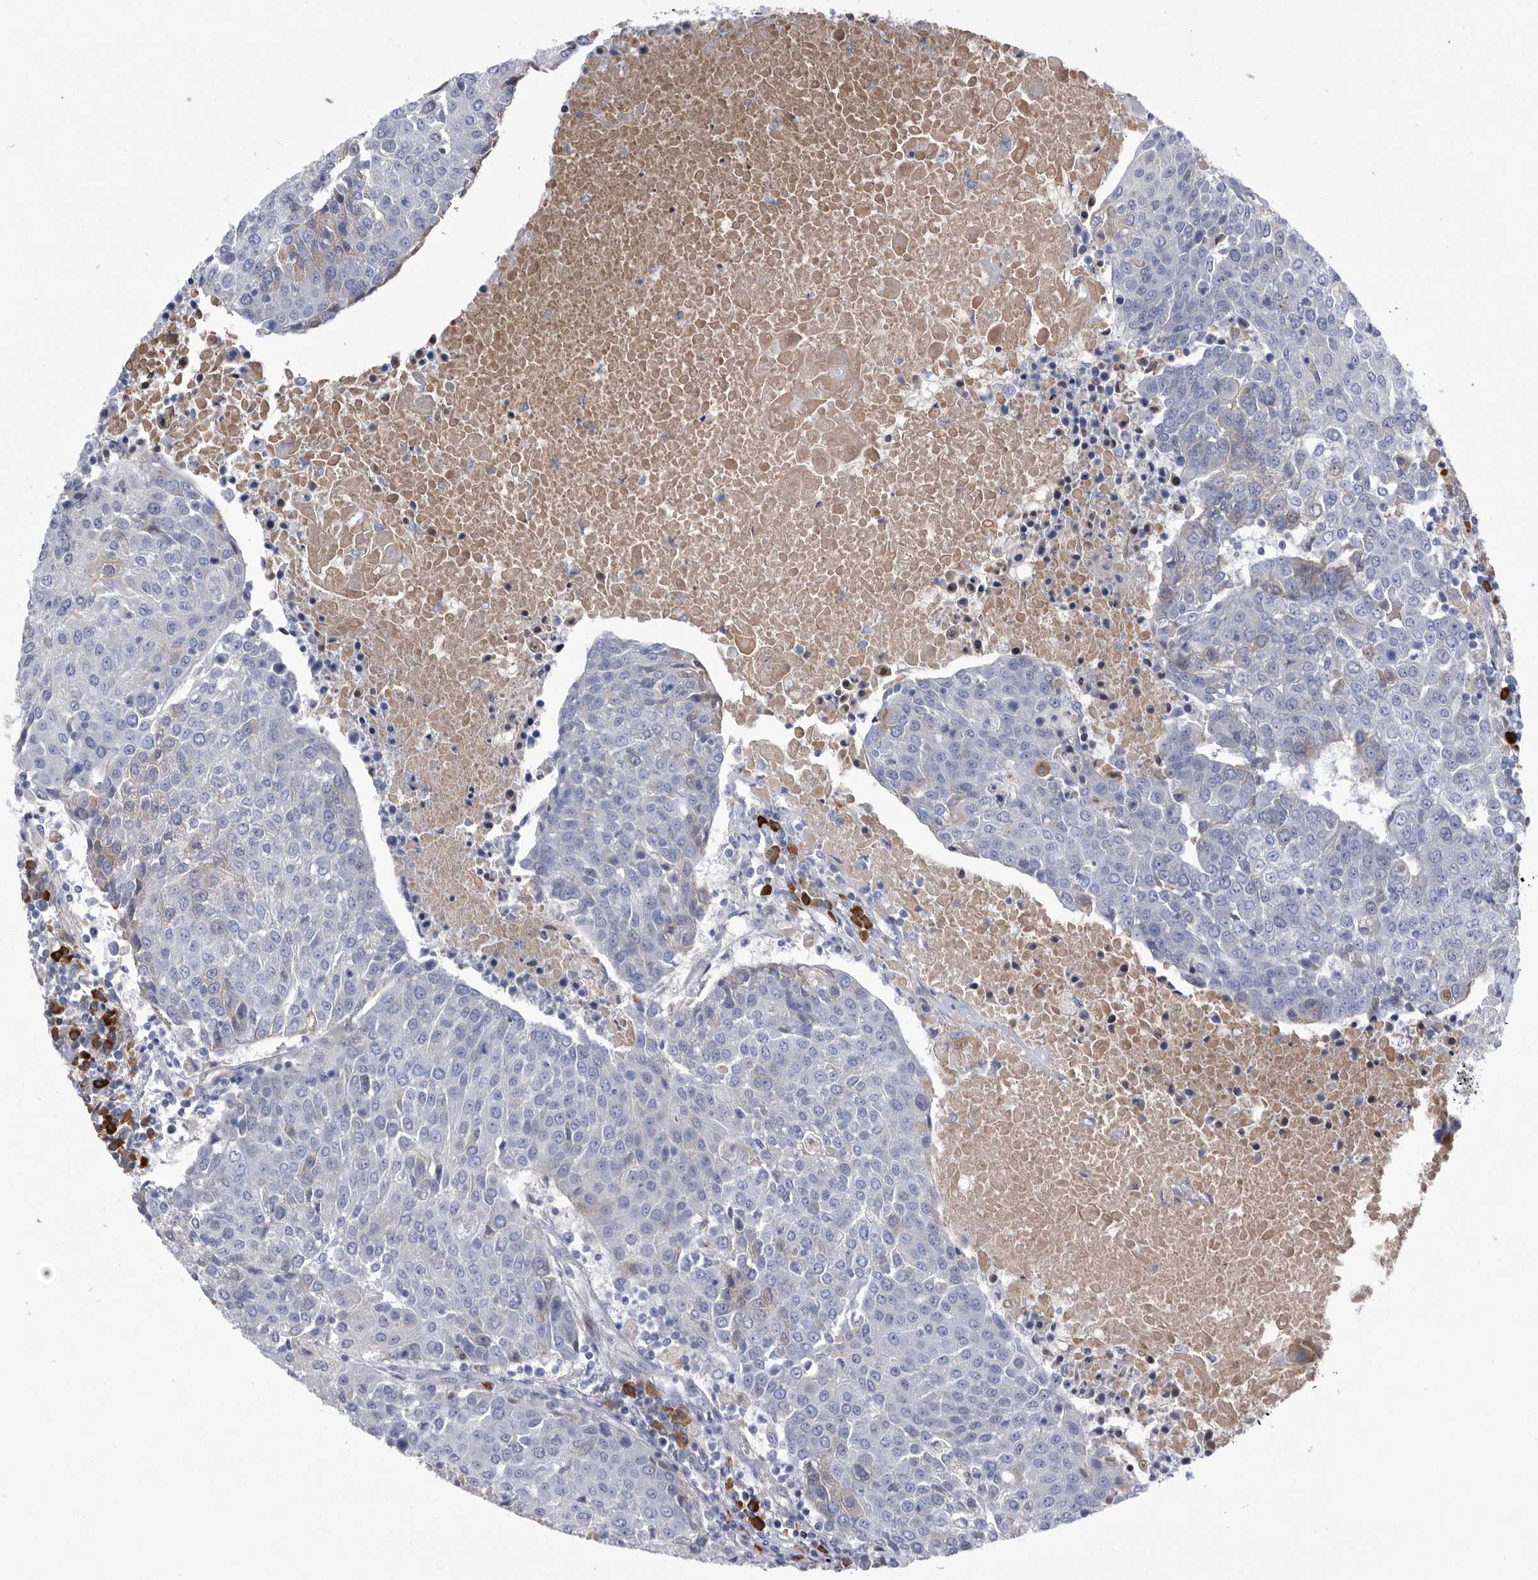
{"staining": {"intensity": "negative", "quantity": "none", "location": "none"}, "tissue": "urothelial cancer", "cell_type": "Tumor cells", "image_type": "cancer", "snomed": [{"axis": "morphology", "description": "Urothelial carcinoma, High grade"}, {"axis": "topography", "description": "Urinary bladder"}], "caption": "DAB (3,3'-diaminobenzidine) immunohistochemical staining of human urothelial cancer exhibits no significant positivity in tumor cells. (DAB immunohistochemistry (IHC) with hematoxylin counter stain).", "gene": "BTBD6", "patient": {"sex": "female", "age": 85}}